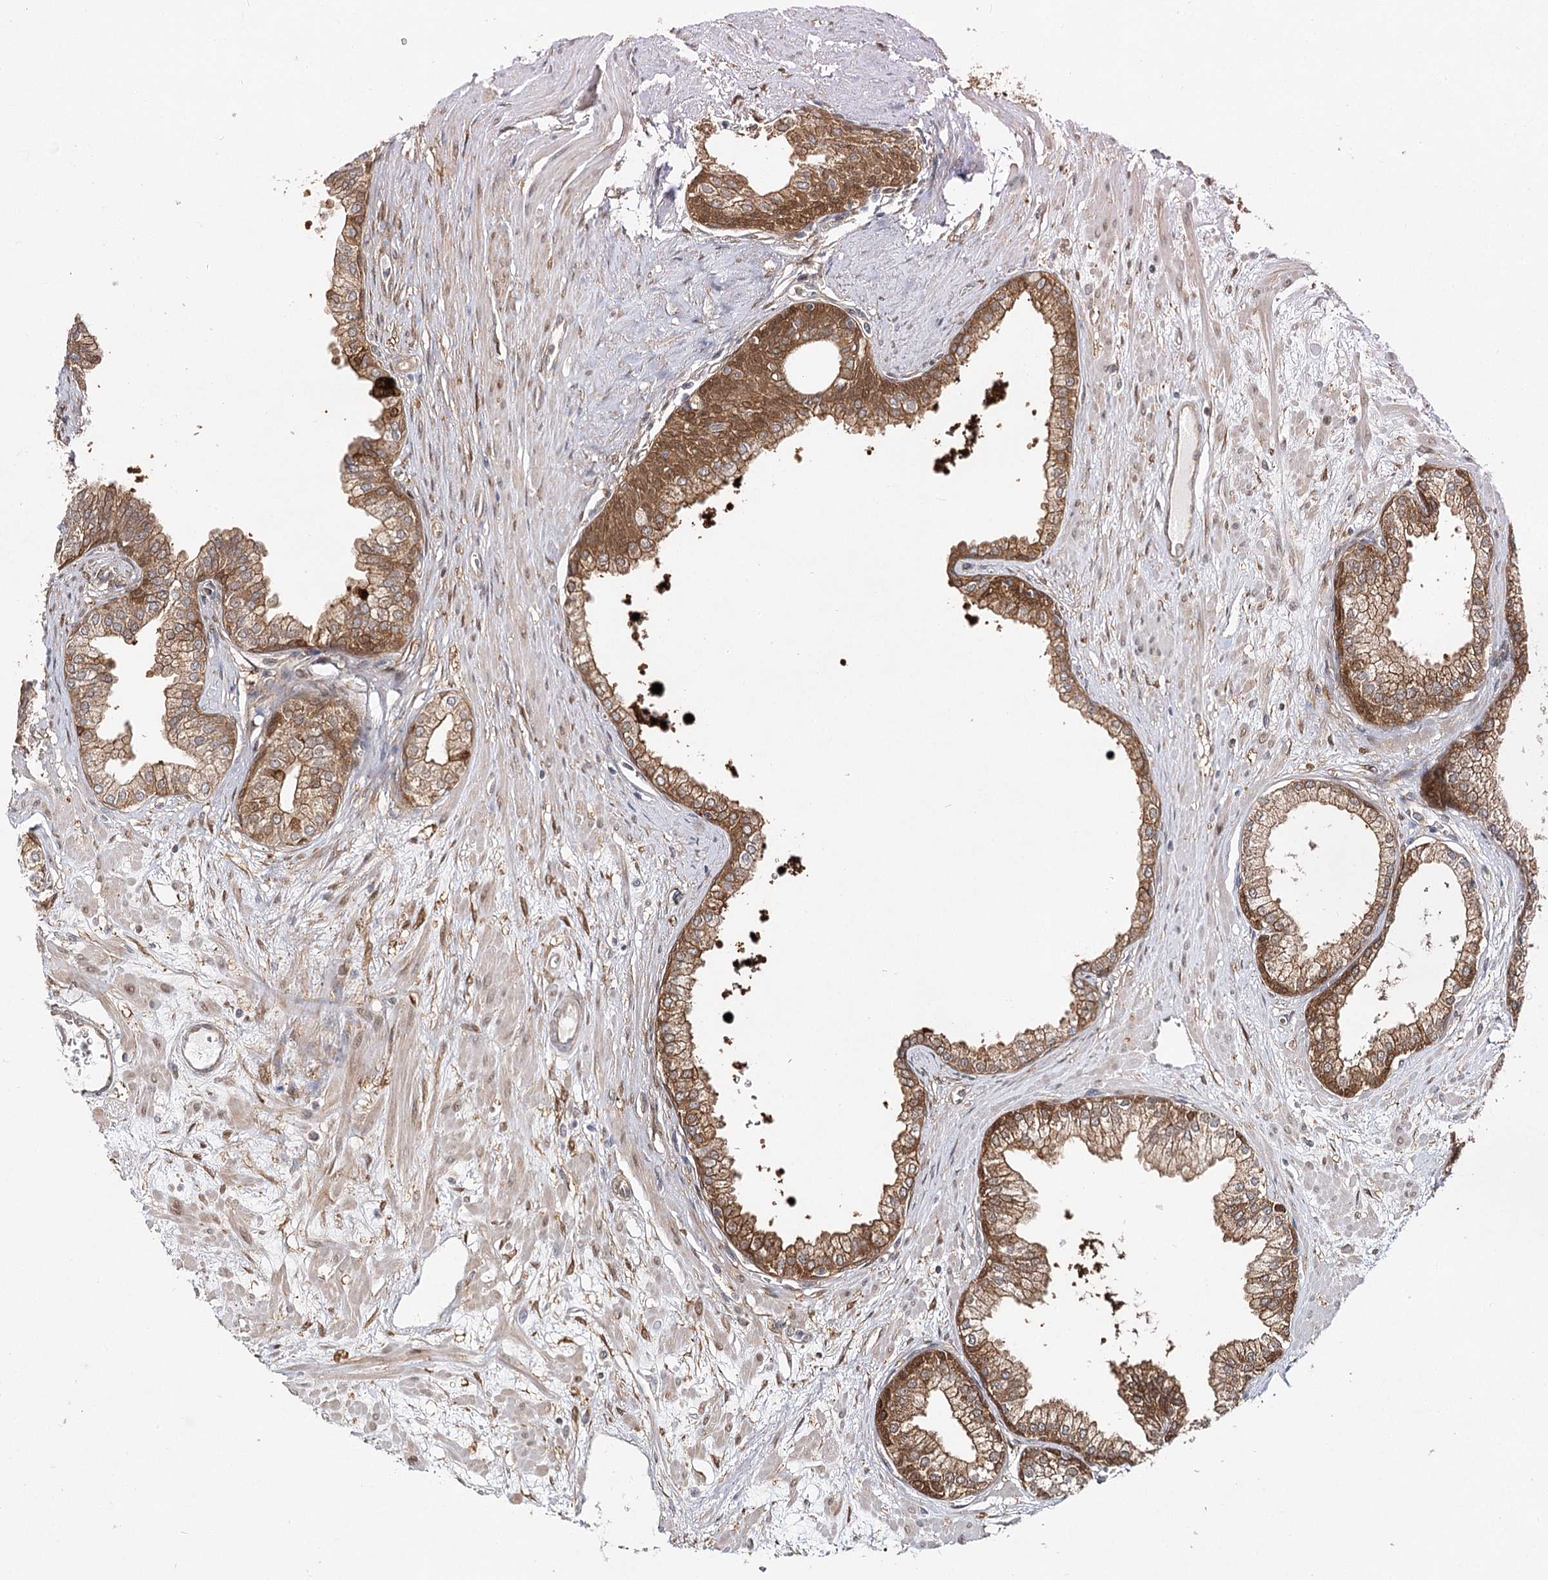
{"staining": {"intensity": "moderate", "quantity": ">75%", "location": "cytoplasmic/membranous"}, "tissue": "prostate", "cell_type": "Glandular cells", "image_type": "normal", "snomed": [{"axis": "morphology", "description": "Normal tissue, NOS"}, {"axis": "morphology", "description": "Urothelial carcinoma, Low grade"}, {"axis": "topography", "description": "Urinary bladder"}, {"axis": "topography", "description": "Prostate"}], "caption": "Prostate stained with DAB immunohistochemistry exhibits medium levels of moderate cytoplasmic/membranous expression in about >75% of glandular cells.", "gene": "INPP4B", "patient": {"sex": "male", "age": 60}}